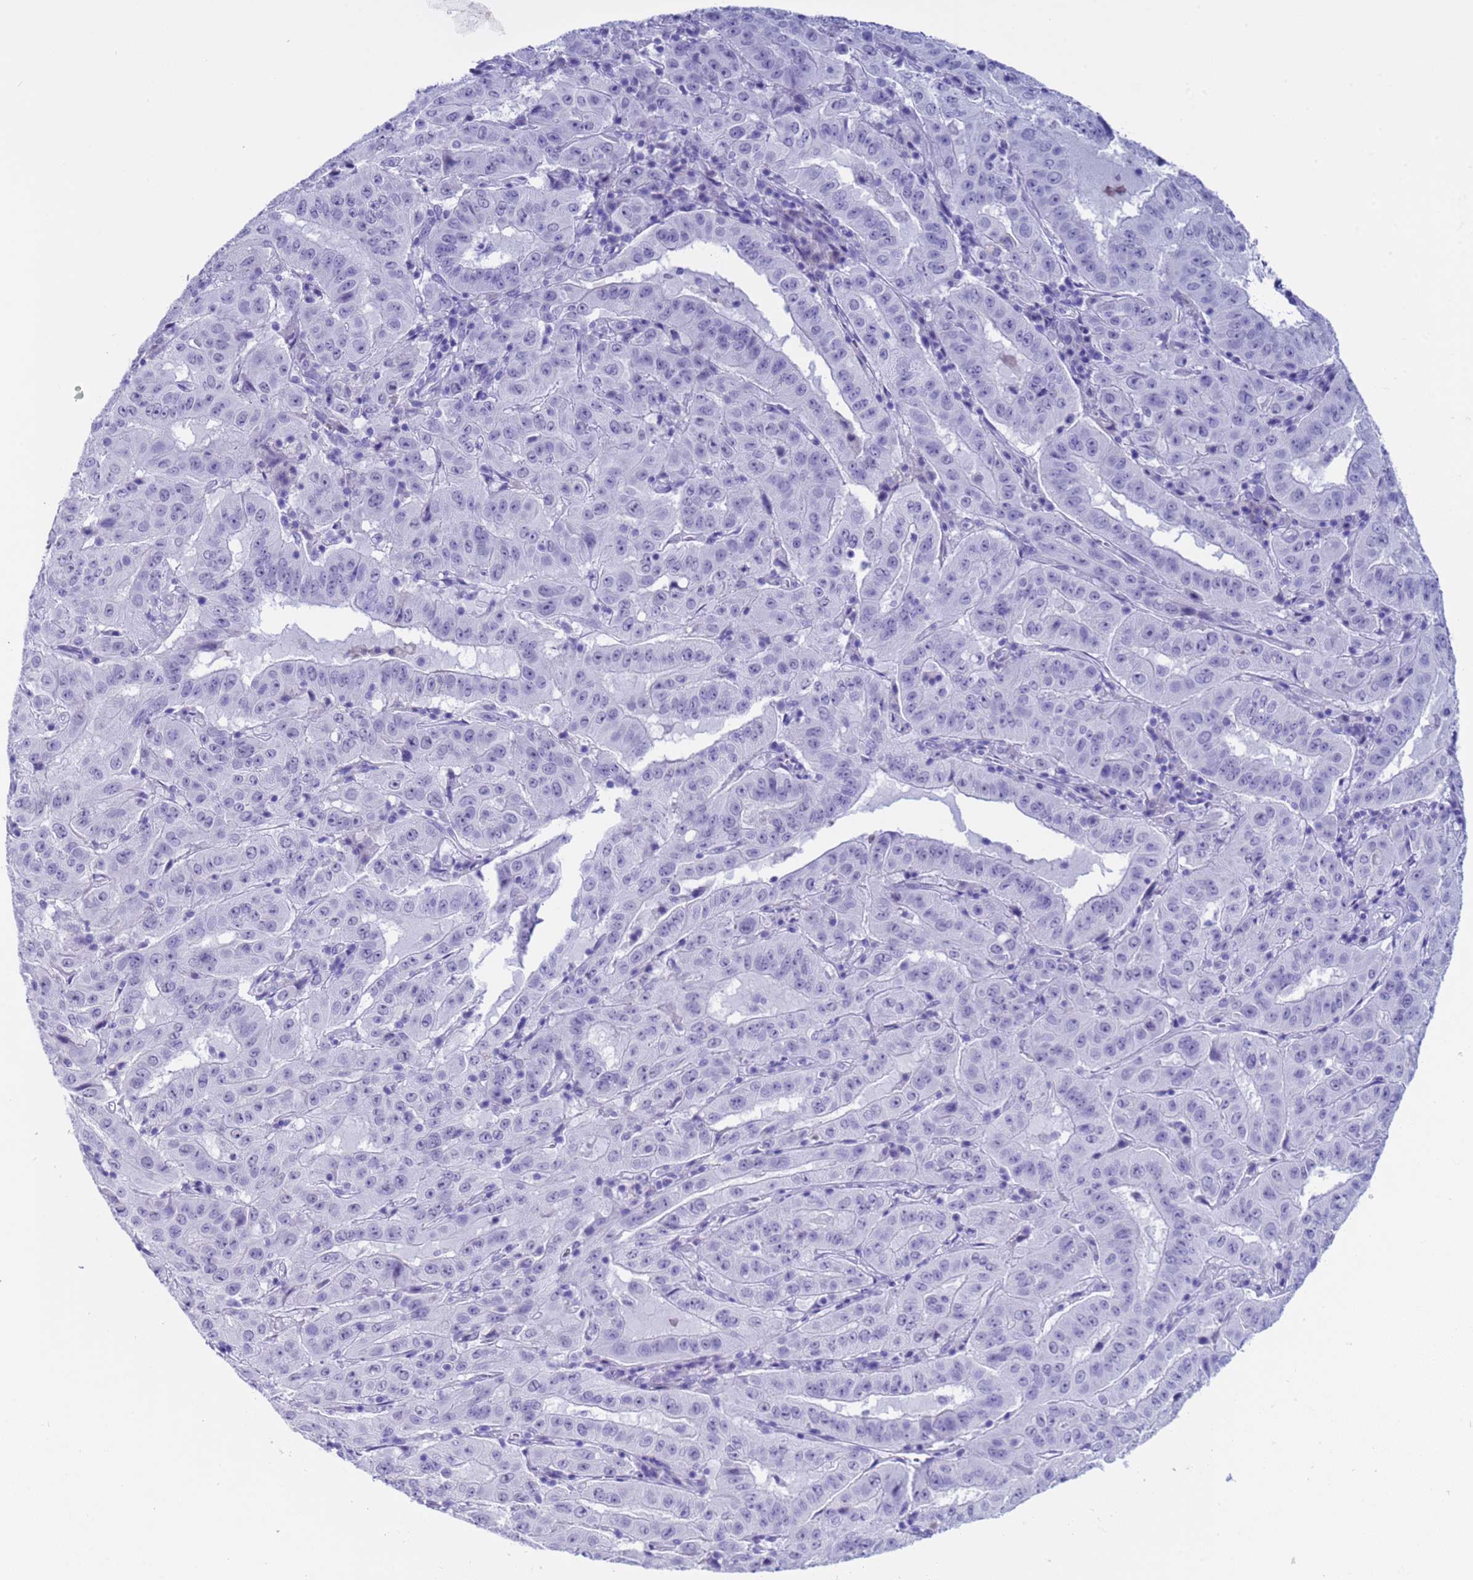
{"staining": {"intensity": "negative", "quantity": "none", "location": "none"}, "tissue": "pancreatic cancer", "cell_type": "Tumor cells", "image_type": "cancer", "snomed": [{"axis": "morphology", "description": "Adenocarcinoma, NOS"}, {"axis": "topography", "description": "Pancreas"}], "caption": "Protein analysis of pancreatic adenocarcinoma displays no significant staining in tumor cells.", "gene": "CKM", "patient": {"sex": "male", "age": 63}}